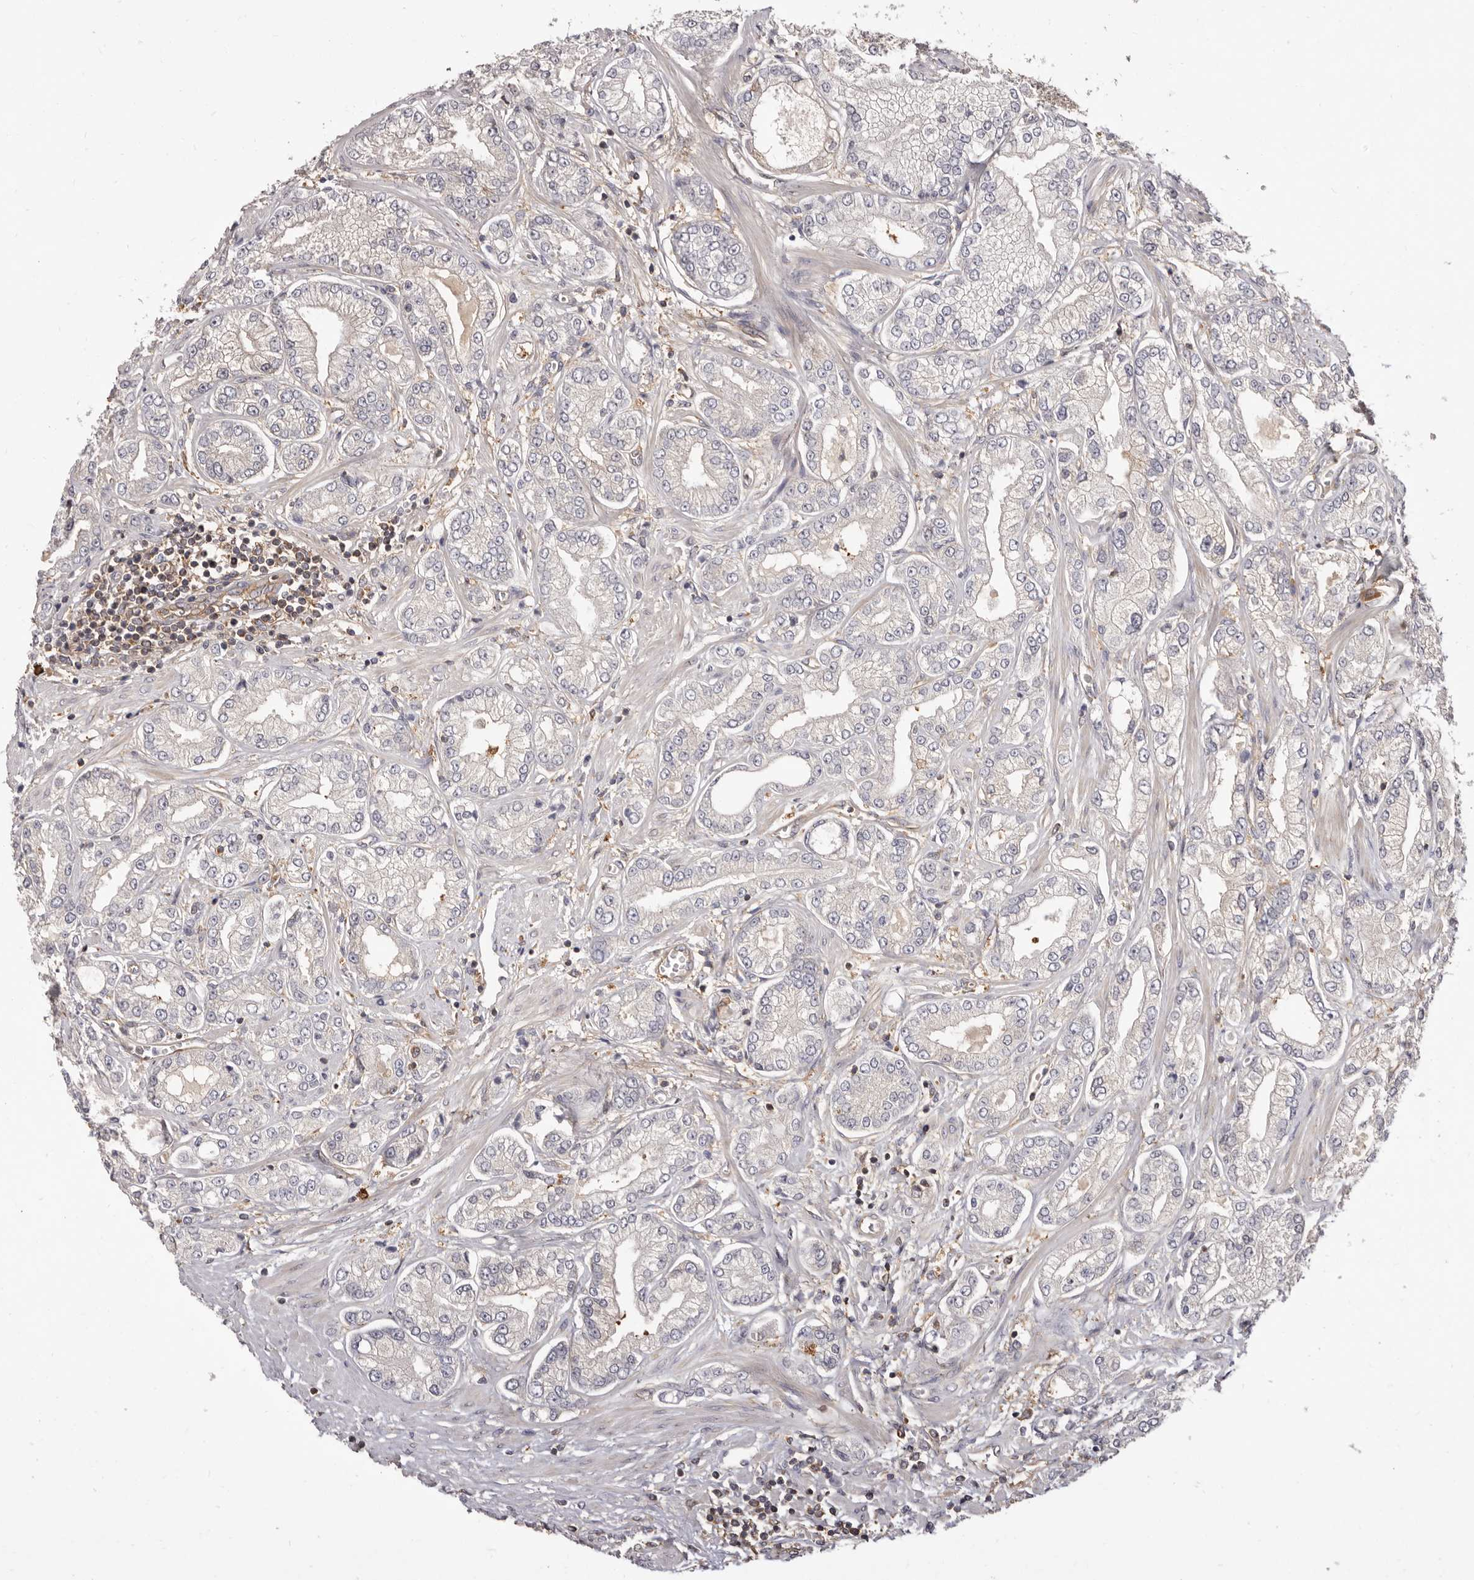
{"staining": {"intensity": "weak", "quantity": "25%-75%", "location": "cytoplasmic/membranous"}, "tissue": "prostate cancer", "cell_type": "Tumor cells", "image_type": "cancer", "snomed": [{"axis": "morphology", "description": "Adenocarcinoma, Low grade"}, {"axis": "topography", "description": "Prostate"}], "caption": "Immunohistochemical staining of prostate low-grade adenocarcinoma reveals weak cytoplasmic/membranous protein positivity in approximately 25%-75% of tumor cells.", "gene": "ADAMTS20", "patient": {"sex": "male", "age": 62}}